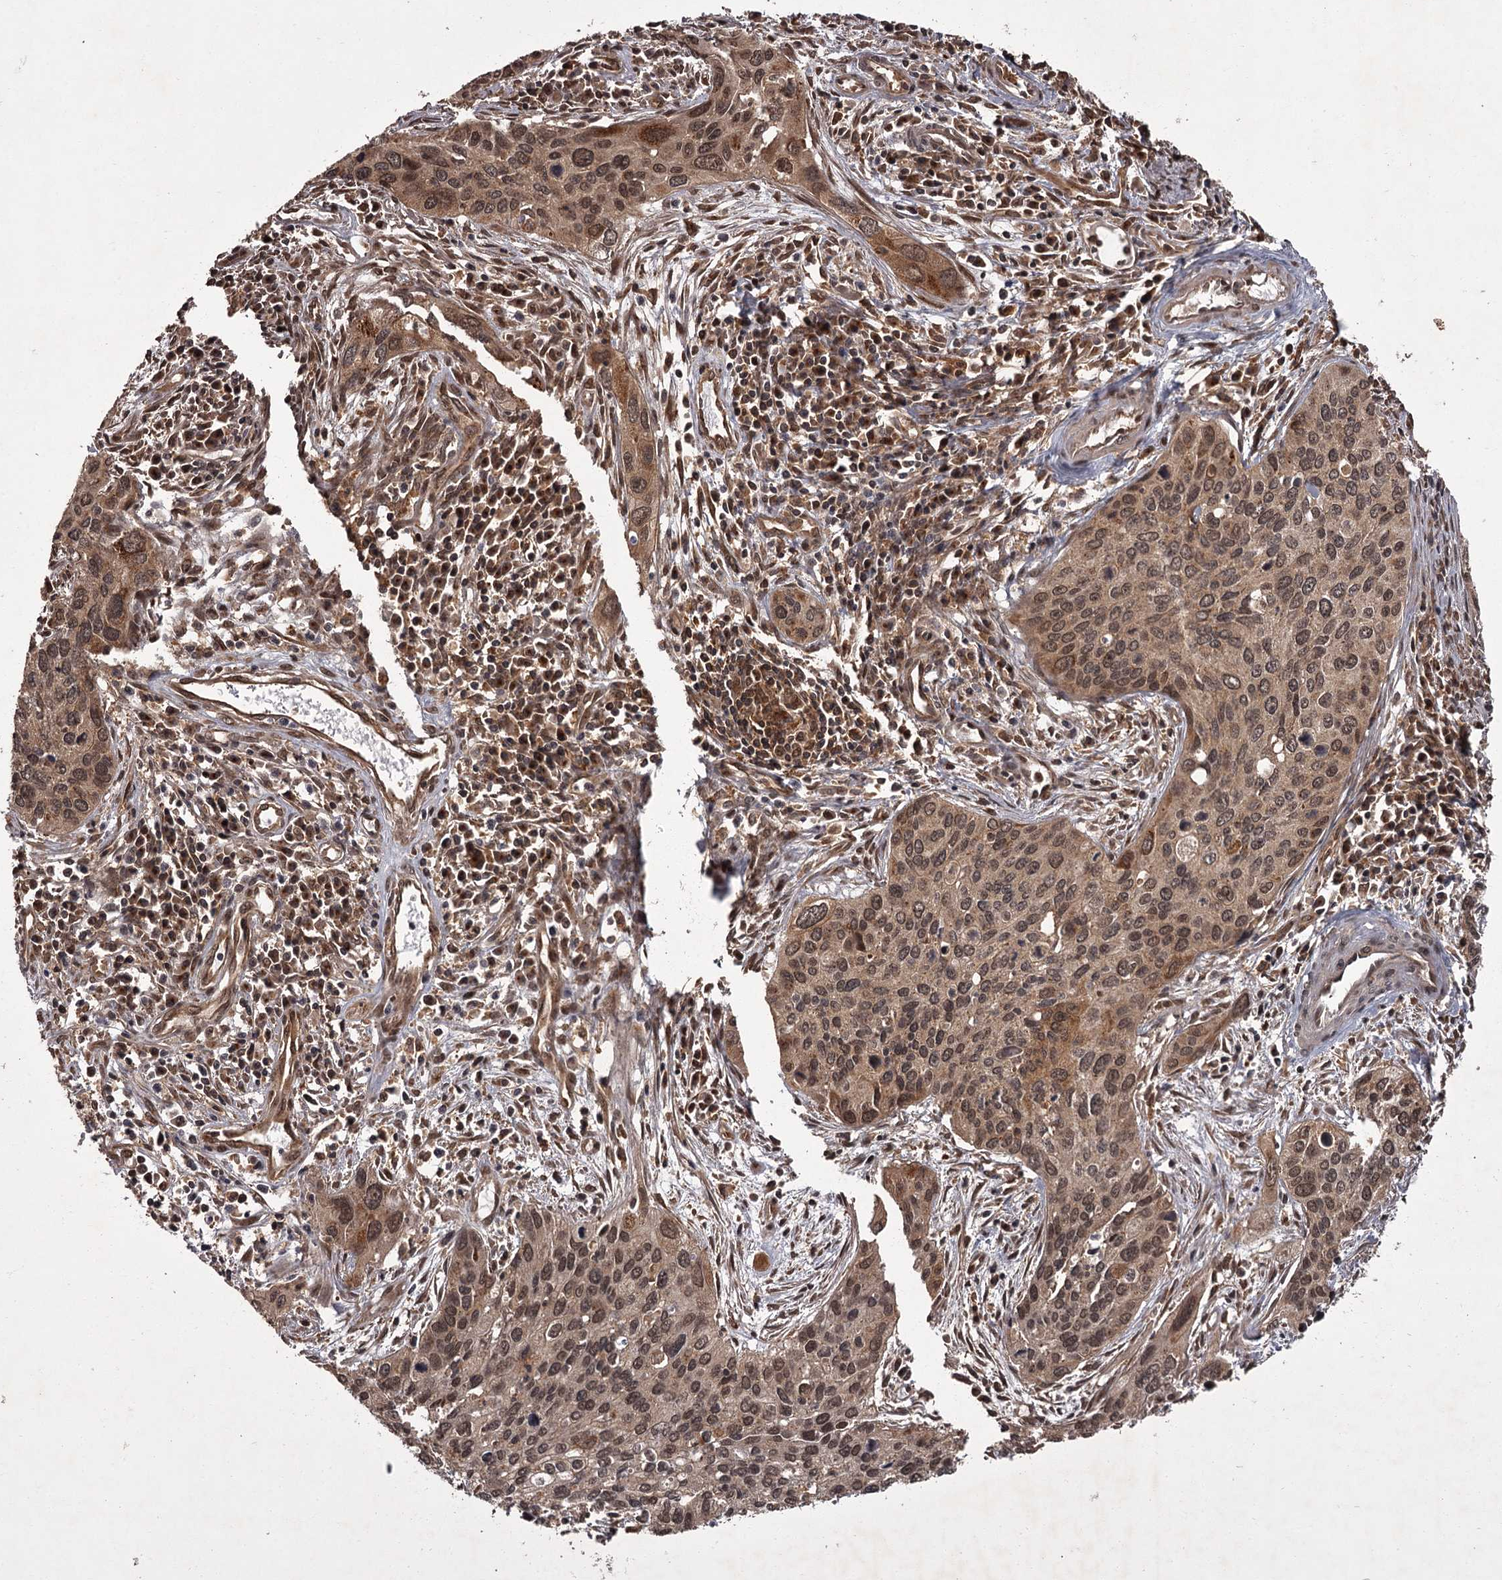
{"staining": {"intensity": "moderate", "quantity": ">75%", "location": "cytoplasmic/membranous,nuclear"}, "tissue": "cervical cancer", "cell_type": "Tumor cells", "image_type": "cancer", "snomed": [{"axis": "morphology", "description": "Squamous cell carcinoma, NOS"}, {"axis": "topography", "description": "Cervix"}], "caption": "Cervical cancer tissue displays moderate cytoplasmic/membranous and nuclear expression in about >75% of tumor cells", "gene": "TBC1D23", "patient": {"sex": "female", "age": 55}}